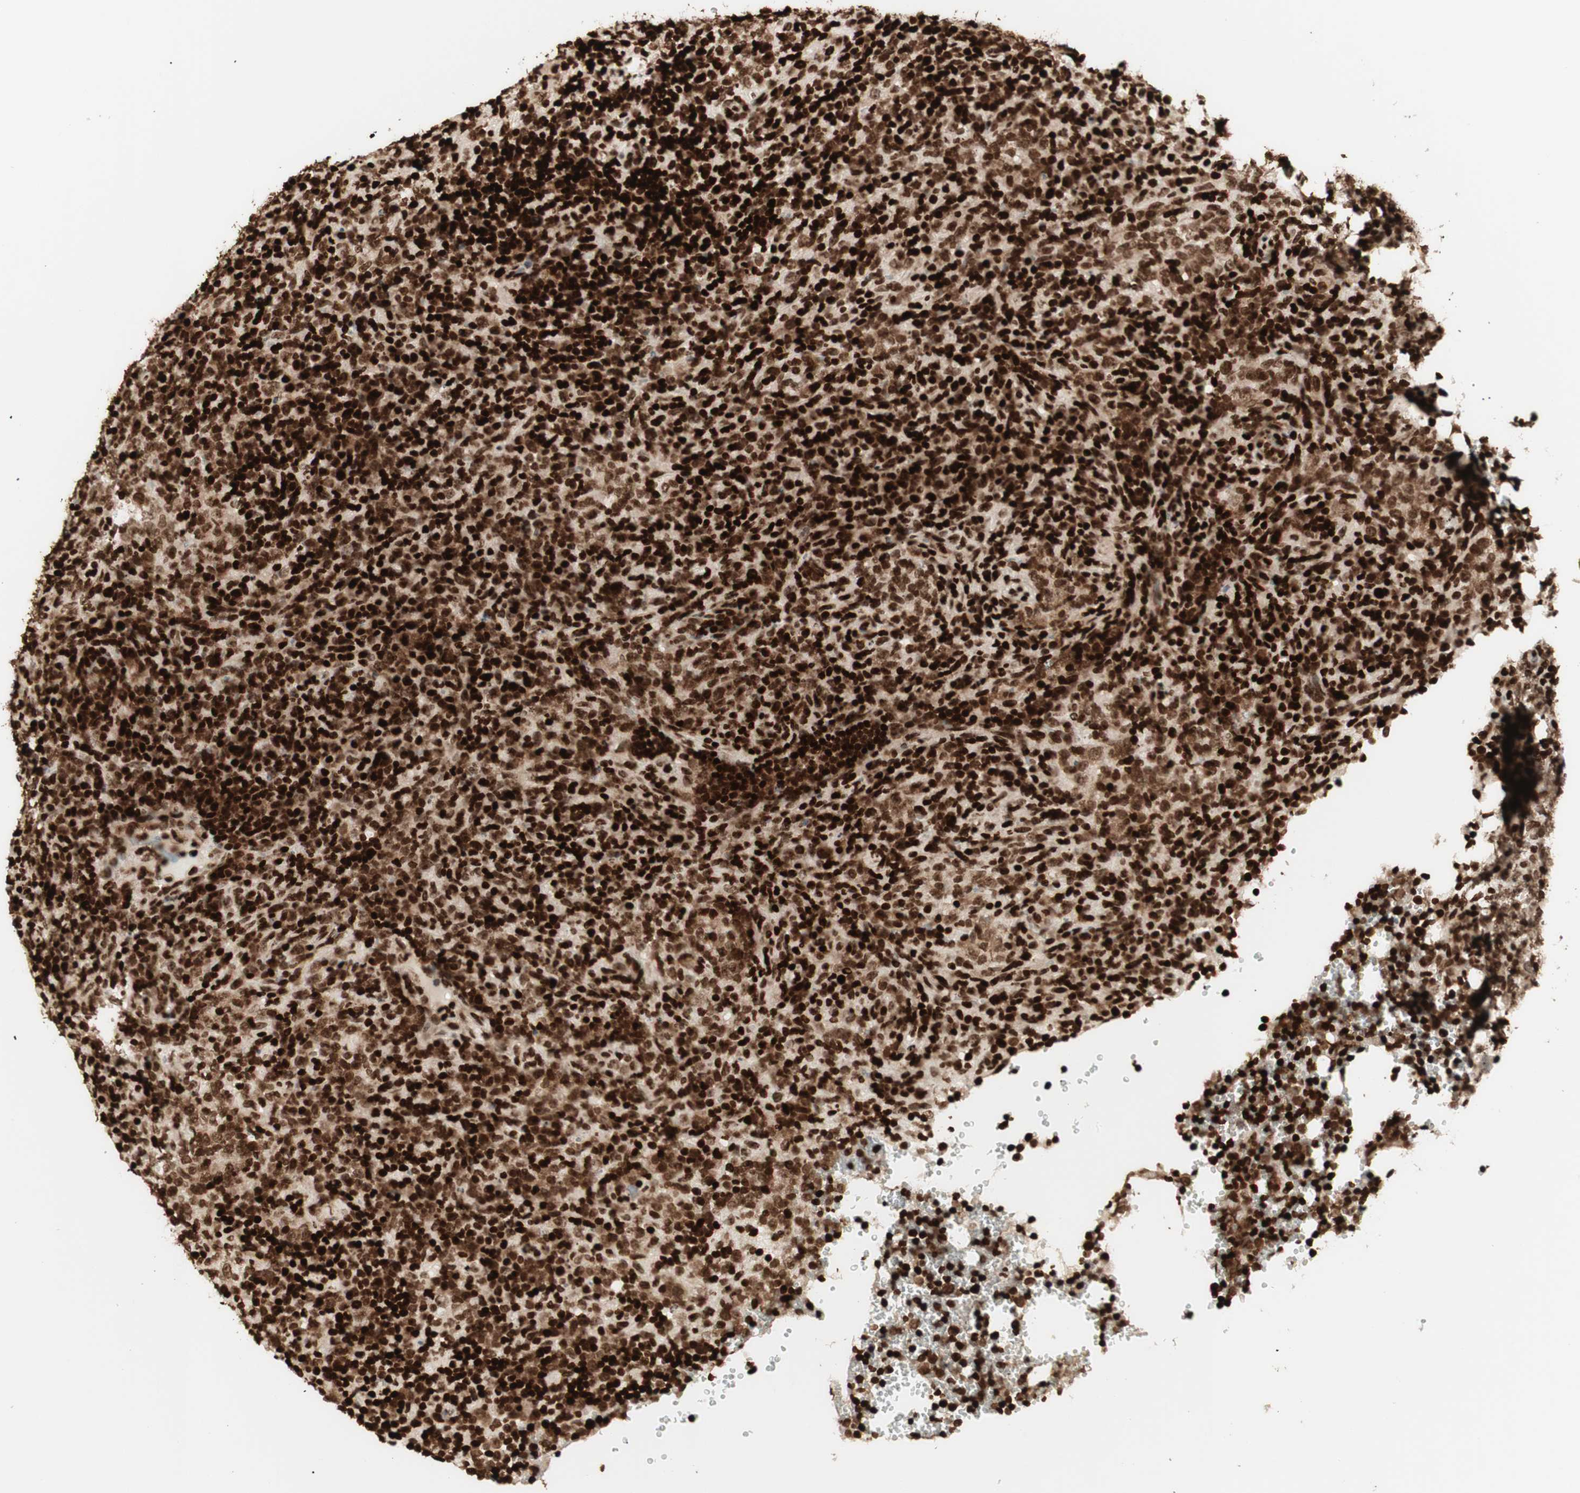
{"staining": {"intensity": "strong", "quantity": ">75%", "location": "cytoplasmic/membranous,nuclear"}, "tissue": "lymphoma", "cell_type": "Tumor cells", "image_type": "cancer", "snomed": [{"axis": "morphology", "description": "Malignant lymphoma, non-Hodgkin's type, High grade"}, {"axis": "topography", "description": "Lymph node"}], "caption": "This is a micrograph of IHC staining of lymphoma, which shows strong staining in the cytoplasmic/membranous and nuclear of tumor cells.", "gene": "NCAPD2", "patient": {"sex": "female", "age": 76}}